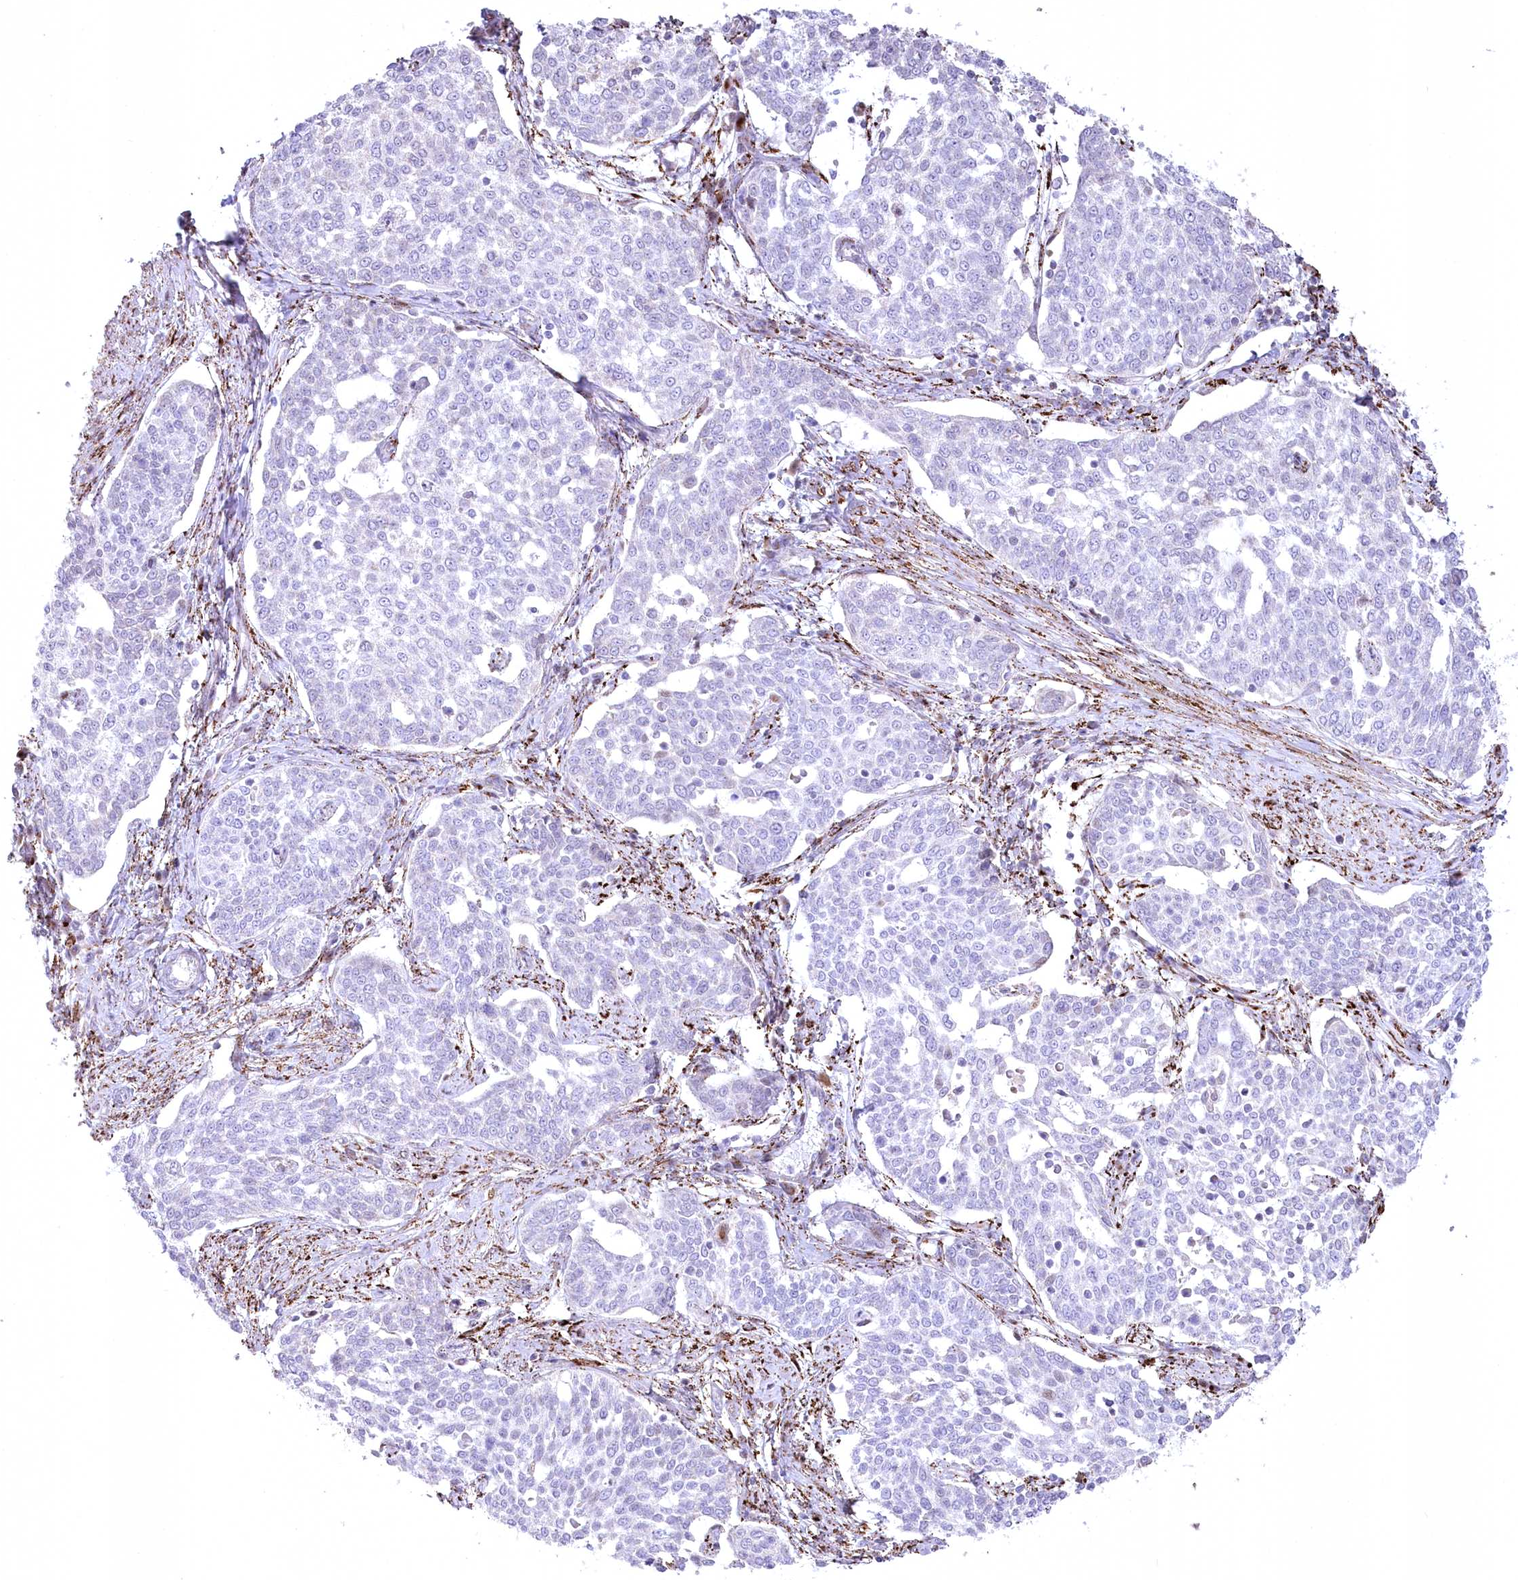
{"staining": {"intensity": "negative", "quantity": "none", "location": "none"}, "tissue": "cervical cancer", "cell_type": "Tumor cells", "image_type": "cancer", "snomed": [{"axis": "morphology", "description": "Squamous cell carcinoma, NOS"}, {"axis": "topography", "description": "Cervix"}], "caption": "IHC of cervical cancer (squamous cell carcinoma) displays no positivity in tumor cells.", "gene": "CEP164", "patient": {"sex": "female", "age": 34}}